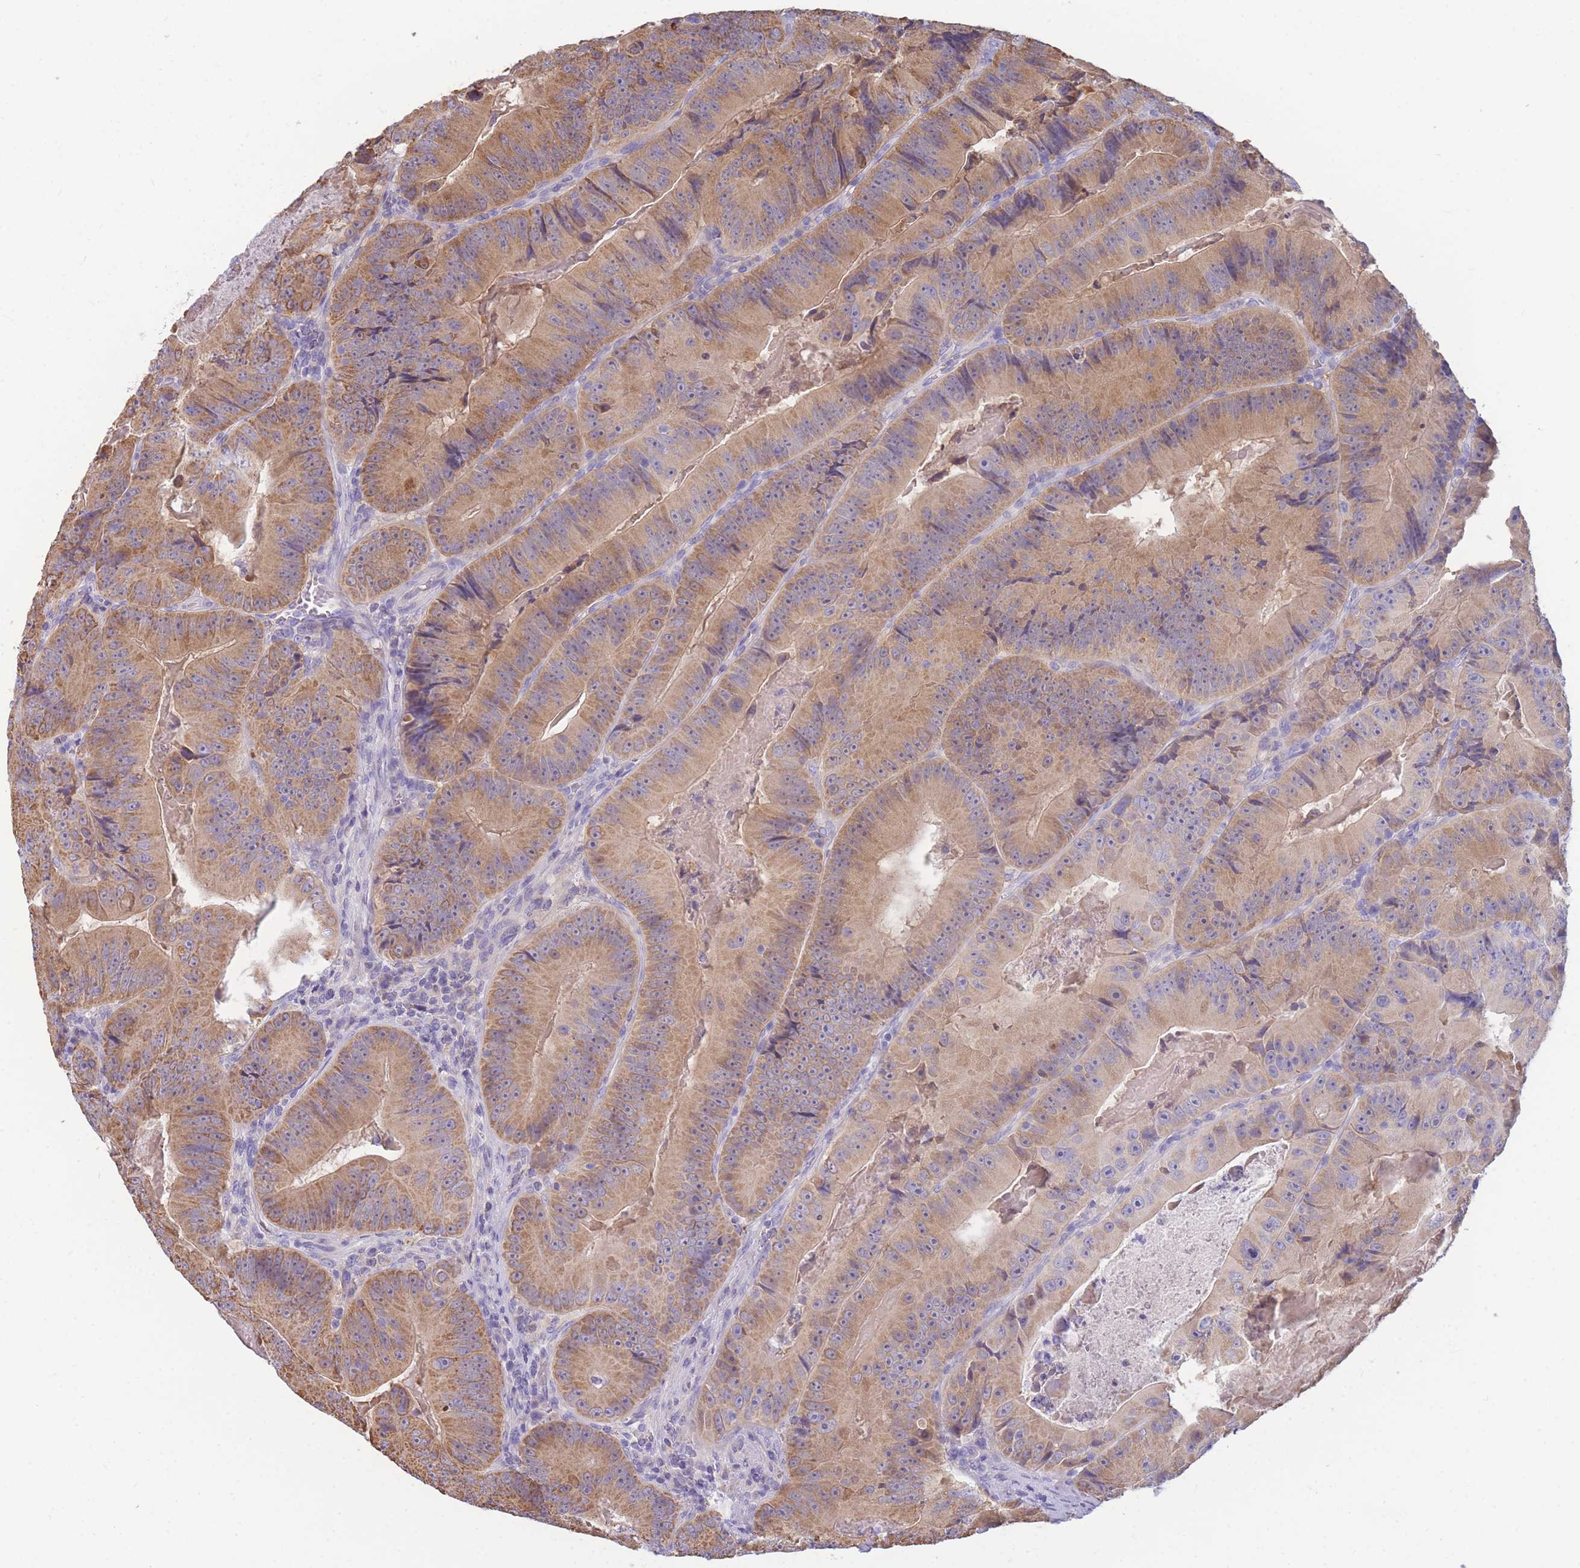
{"staining": {"intensity": "moderate", "quantity": ">75%", "location": "cytoplasmic/membranous"}, "tissue": "colorectal cancer", "cell_type": "Tumor cells", "image_type": "cancer", "snomed": [{"axis": "morphology", "description": "Adenocarcinoma, NOS"}, {"axis": "topography", "description": "Colon"}], "caption": "A histopathology image of human colorectal cancer stained for a protein reveals moderate cytoplasmic/membranous brown staining in tumor cells.", "gene": "DHRS11", "patient": {"sex": "female", "age": 86}}